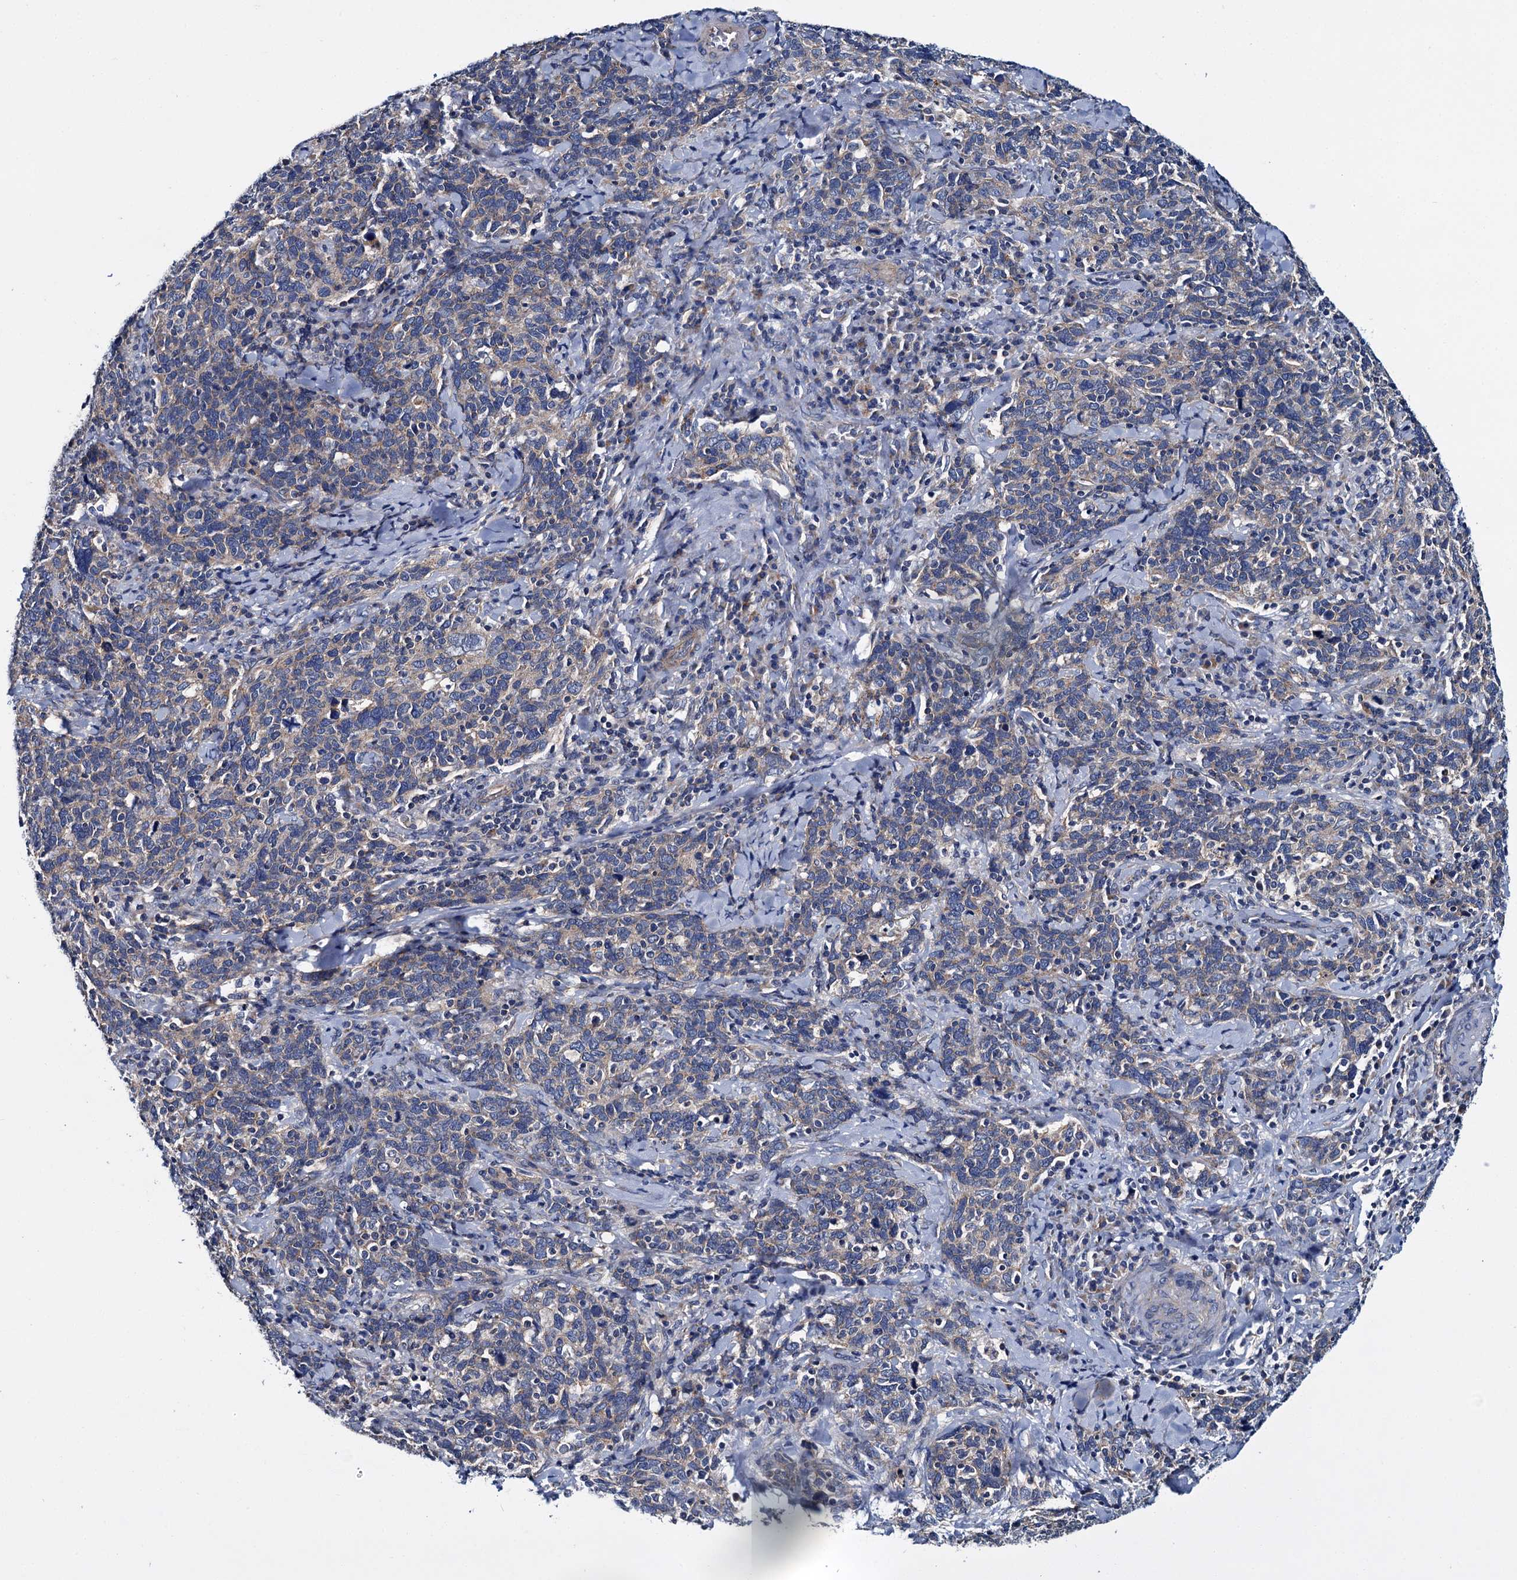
{"staining": {"intensity": "weak", "quantity": "<25%", "location": "cytoplasmic/membranous"}, "tissue": "cervical cancer", "cell_type": "Tumor cells", "image_type": "cancer", "snomed": [{"axis": "morphology", "description": "Squamous cell carcinoma, NOS"}, {"axis": "topography", "description": "Cervix"}], "caption": "Immunohistochemistry (IHC) micrograph of neoplastic tissue: cervical squamous cell carcinoma stained with DAB (3,3'-diaminobenzidine) reveals no significant protein positivity in tumor cells.", "gene": "CEP295", "patient": {"sex": "female", "age": 41}}